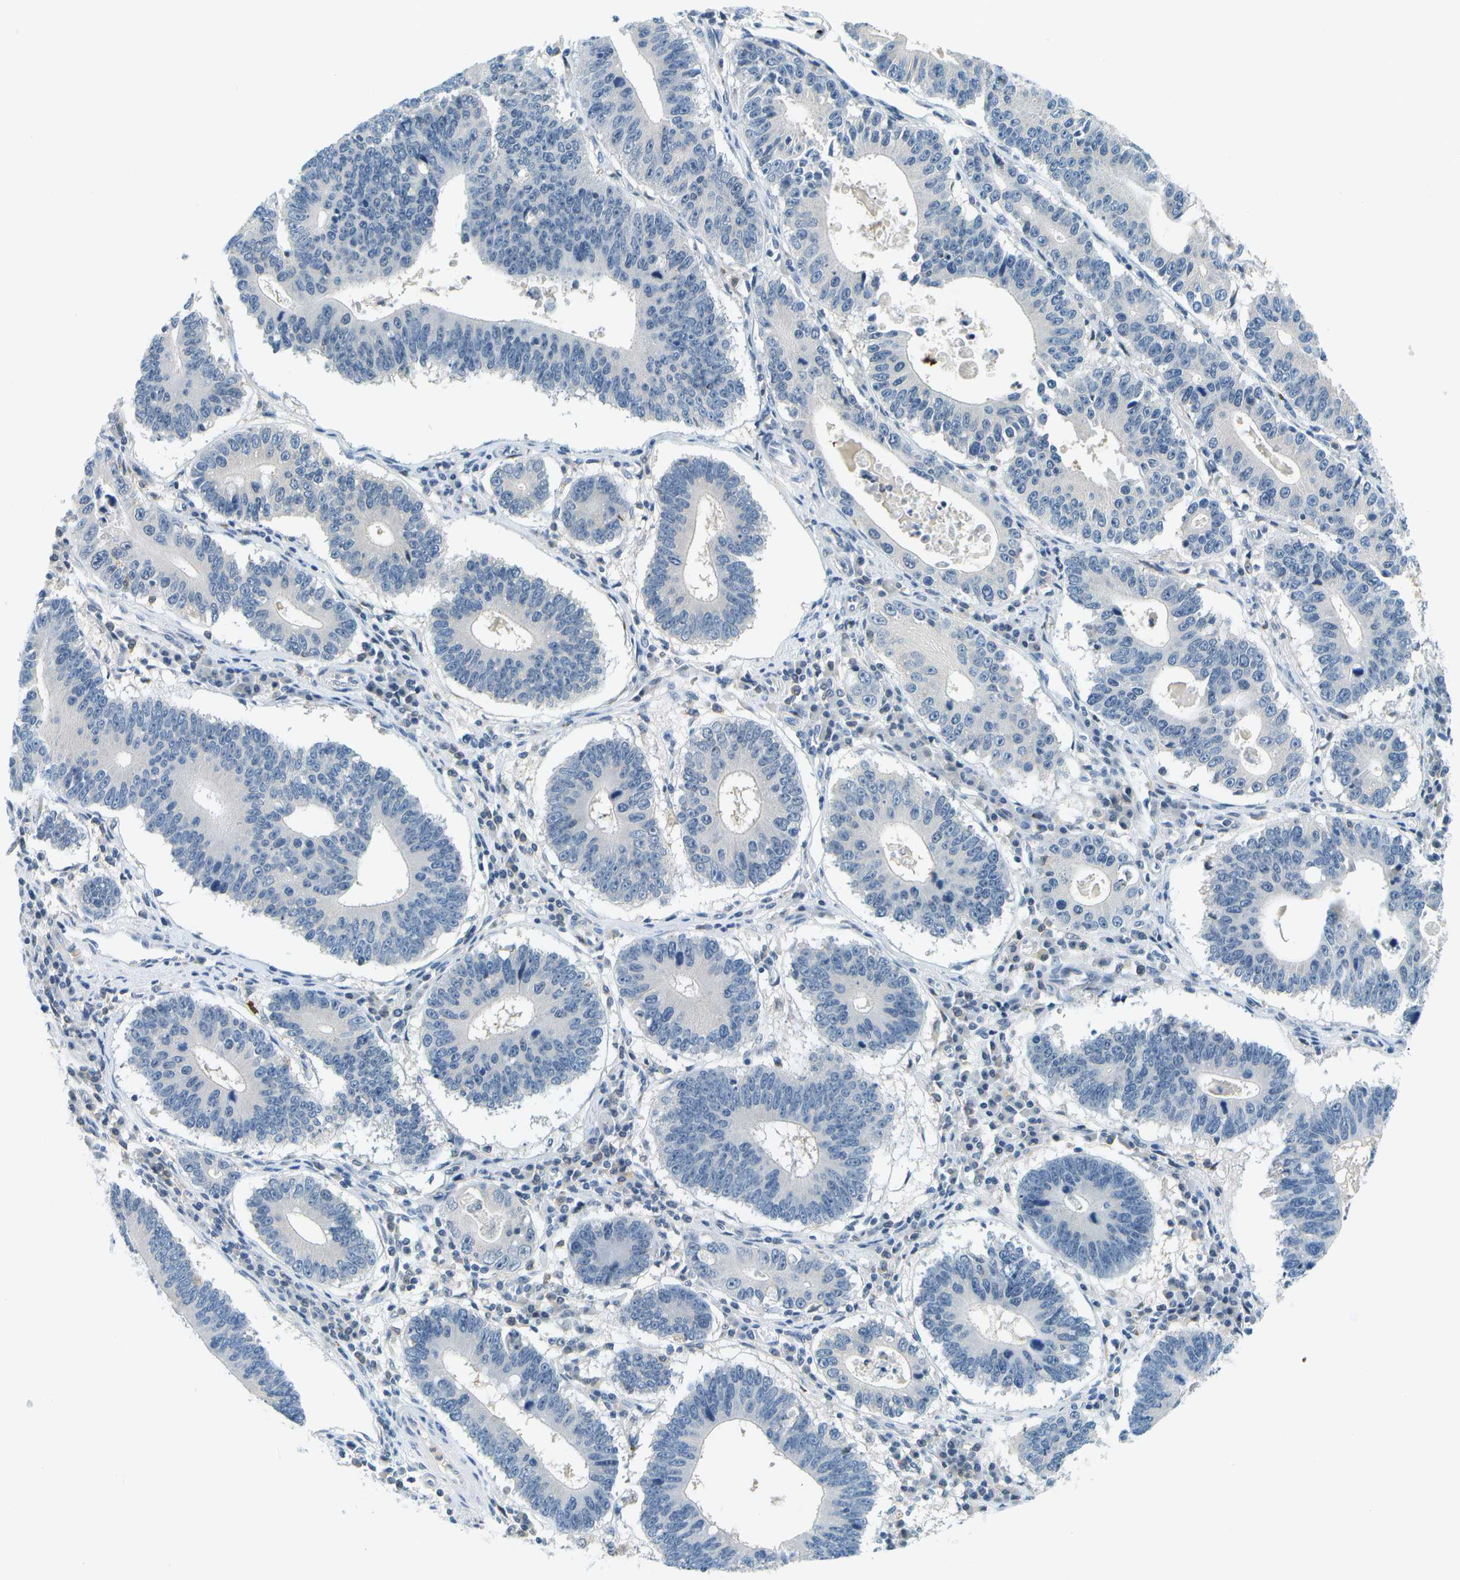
{"staining": {"intensity": "negative", "quantity": "none", "location": "none"}, "tissue": "stomach cancer", "cell_type": "Tumor cells", "image_type": "cancer", "snomed": [{"axis": "morphology", "description": "Adenocarcinoma, NOS"}, {"axis": "topography", "description": "Stomach"}], "caption": "Immunohistochemical staining of stomach cancer (adenocarcinoma) exhibits no significant staining in tumor cells. (DAB immunohistochemistry (IHC) visualized using brightfield microscopy, high magnification).", "gene": "RASGRP2", "patient": {"sex": "male", "age": 59}}